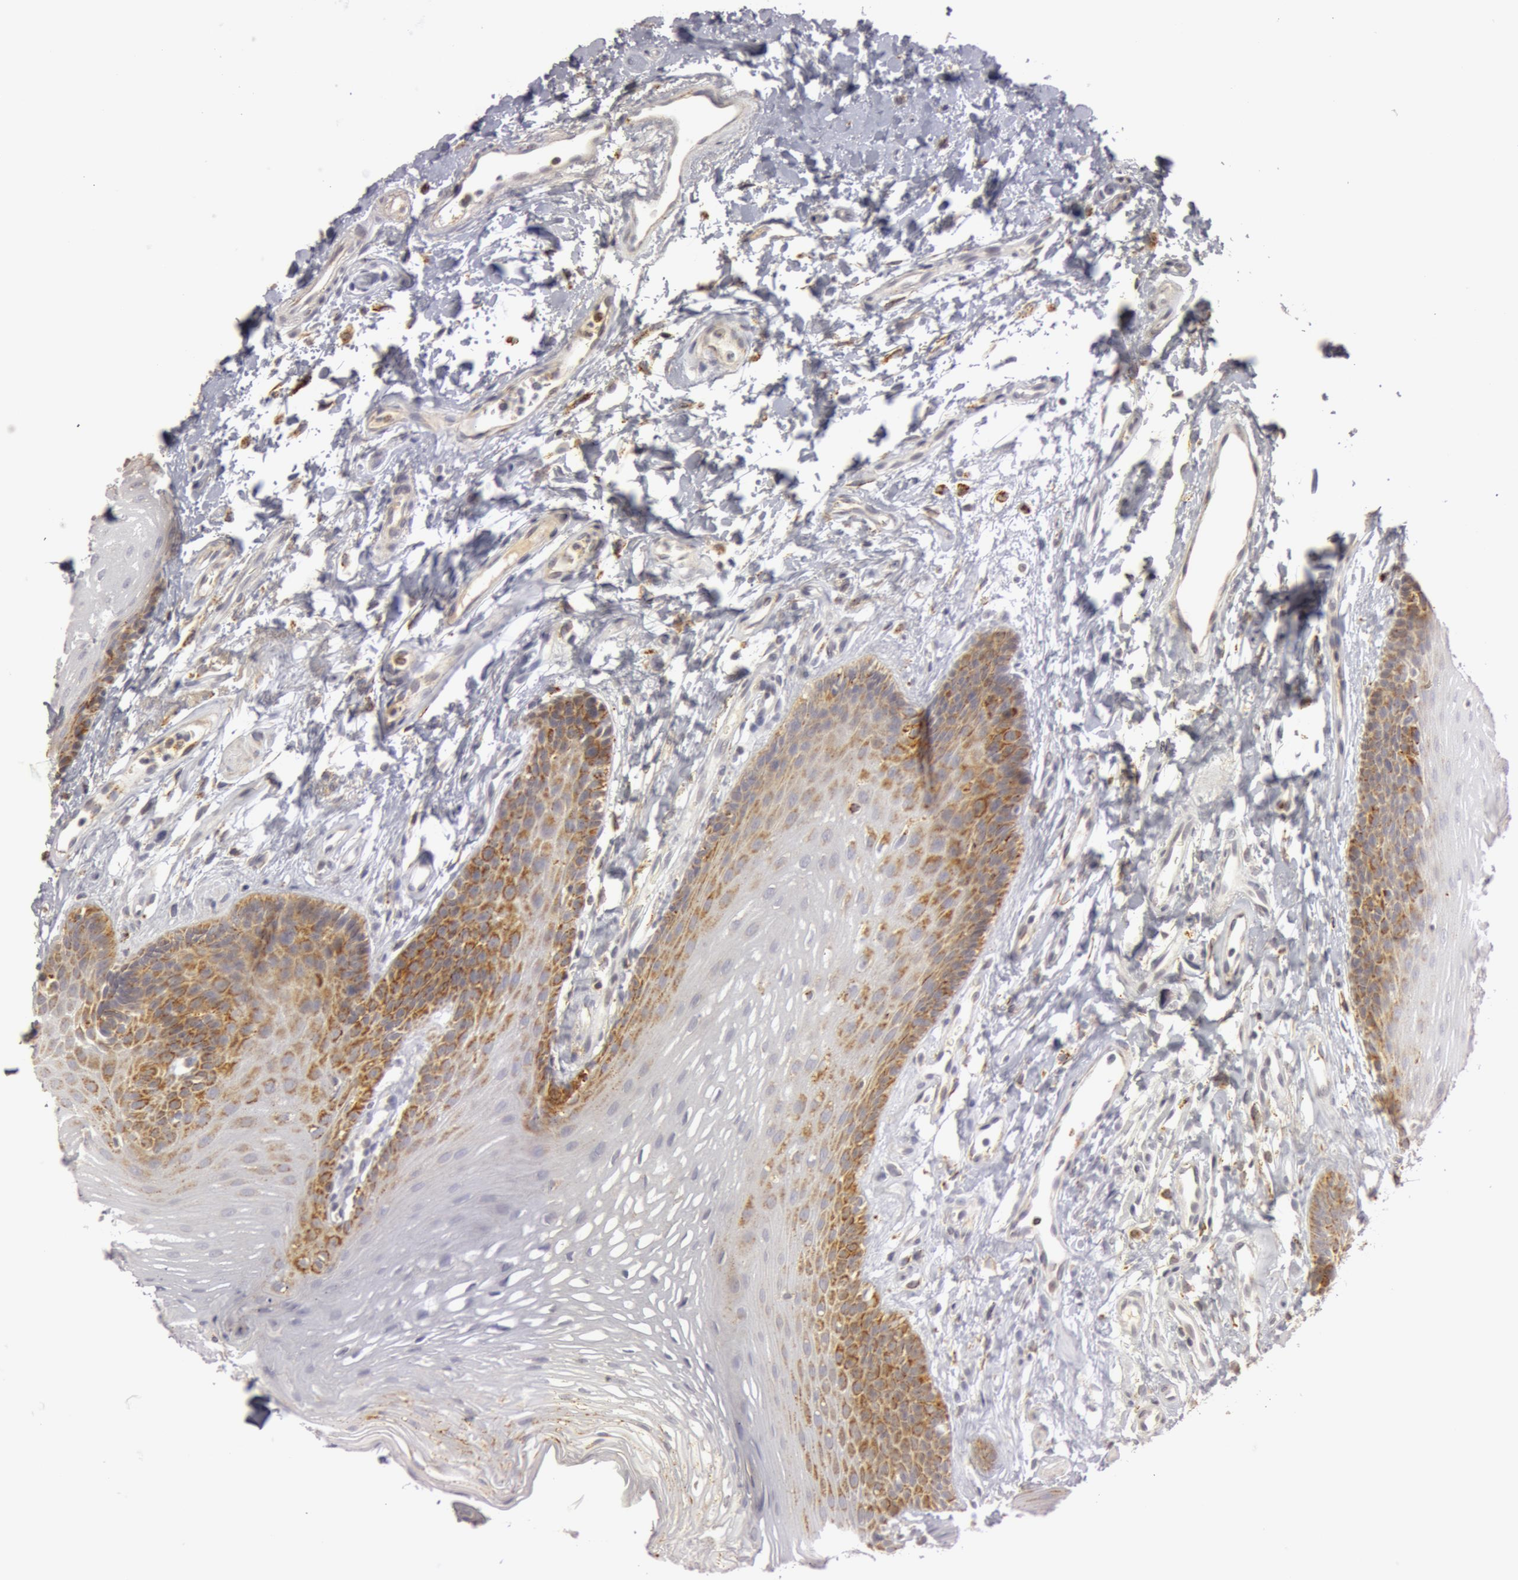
{"staining": {"intensity": "moderate", "quantity": "25%-75%", "location": "cytoplasmic/membranous"}, "tissue": "oral mucosa", "cell_type": "Squamous epithelial cells", "image_type": "normal", "snomed": [{"axis": "morphology", "description": "Normal tissue, NOS"}, {"axis": "topography", "description": "Oral tissue"}], "caption": "High-magnification brightfield microscopy of benign oral mucosa stained with DAB (3,3'-diaminobenzidine) (brown) and counterstained with hematoxylin (blue). squamous epithelial cells exhibit moderate cytoplasmic/membranous expression is seen in about25%-75% of cells. The staining is performed using DAB brown chromogen to label protein expression. The nuclei are counter-stained blue using hematoxylin.", "gene": "C7", "patient": {"sex": "male", "age": 62}}